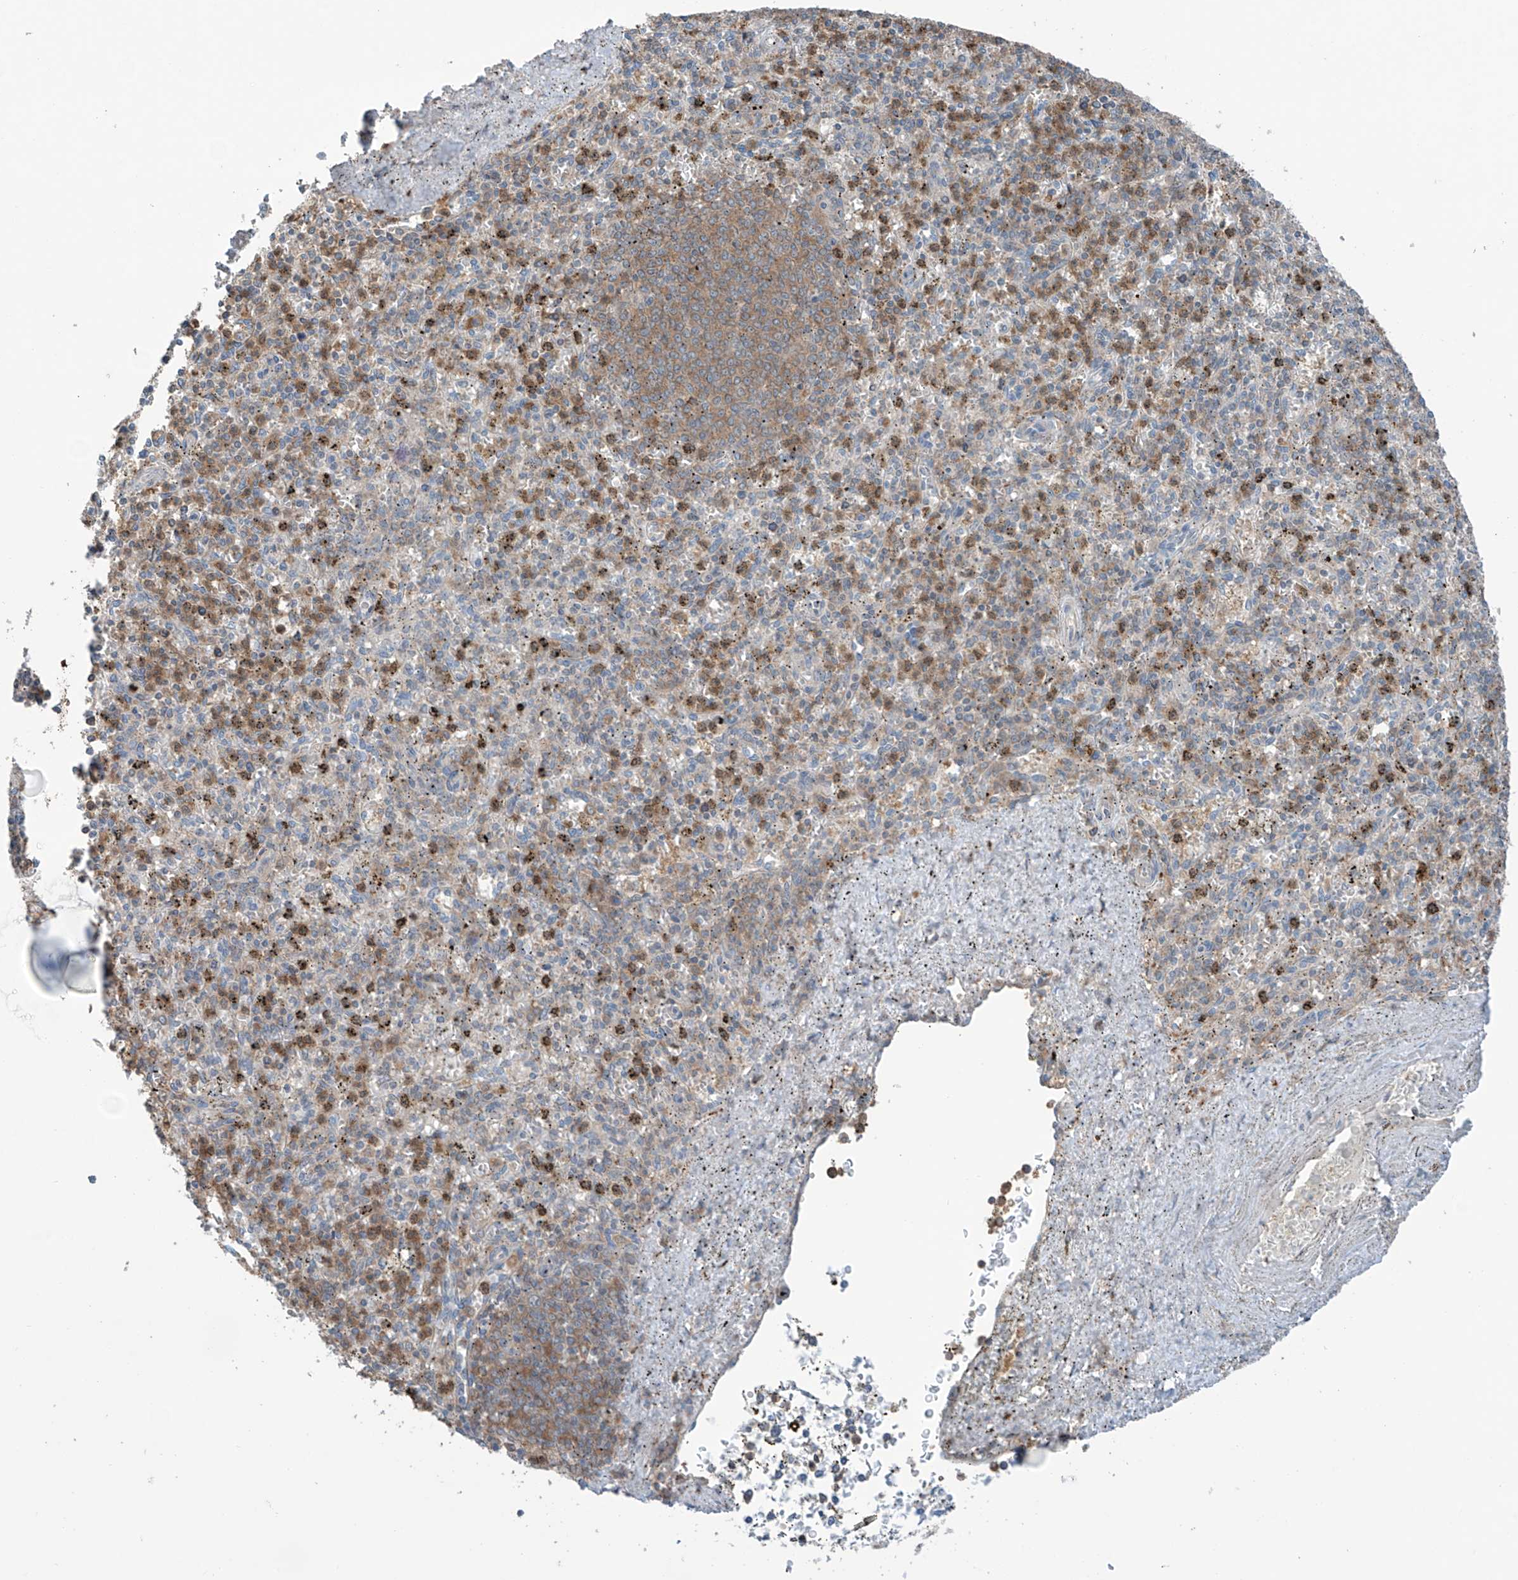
{"staining": {"intensity": "moderate", "quantity": "<25%", "location": "cytoplasmic/membranous"}, "tissue": "spleen", "cell_type": "Cells in red pulp", "image_type": "normal", "snomed": [{"axis": "morphology", "description": "Normal tissue, NOS"}, {"axis": "topography", "description": "Spleen"}], "caption": "The immunohistochemical stain shows moderate cytoplasmic/membranous positivity in cells in red pulp of unremarkable spleen.", "gene": "SAMD3", "patient": {"sex": "male", "age": 72}}